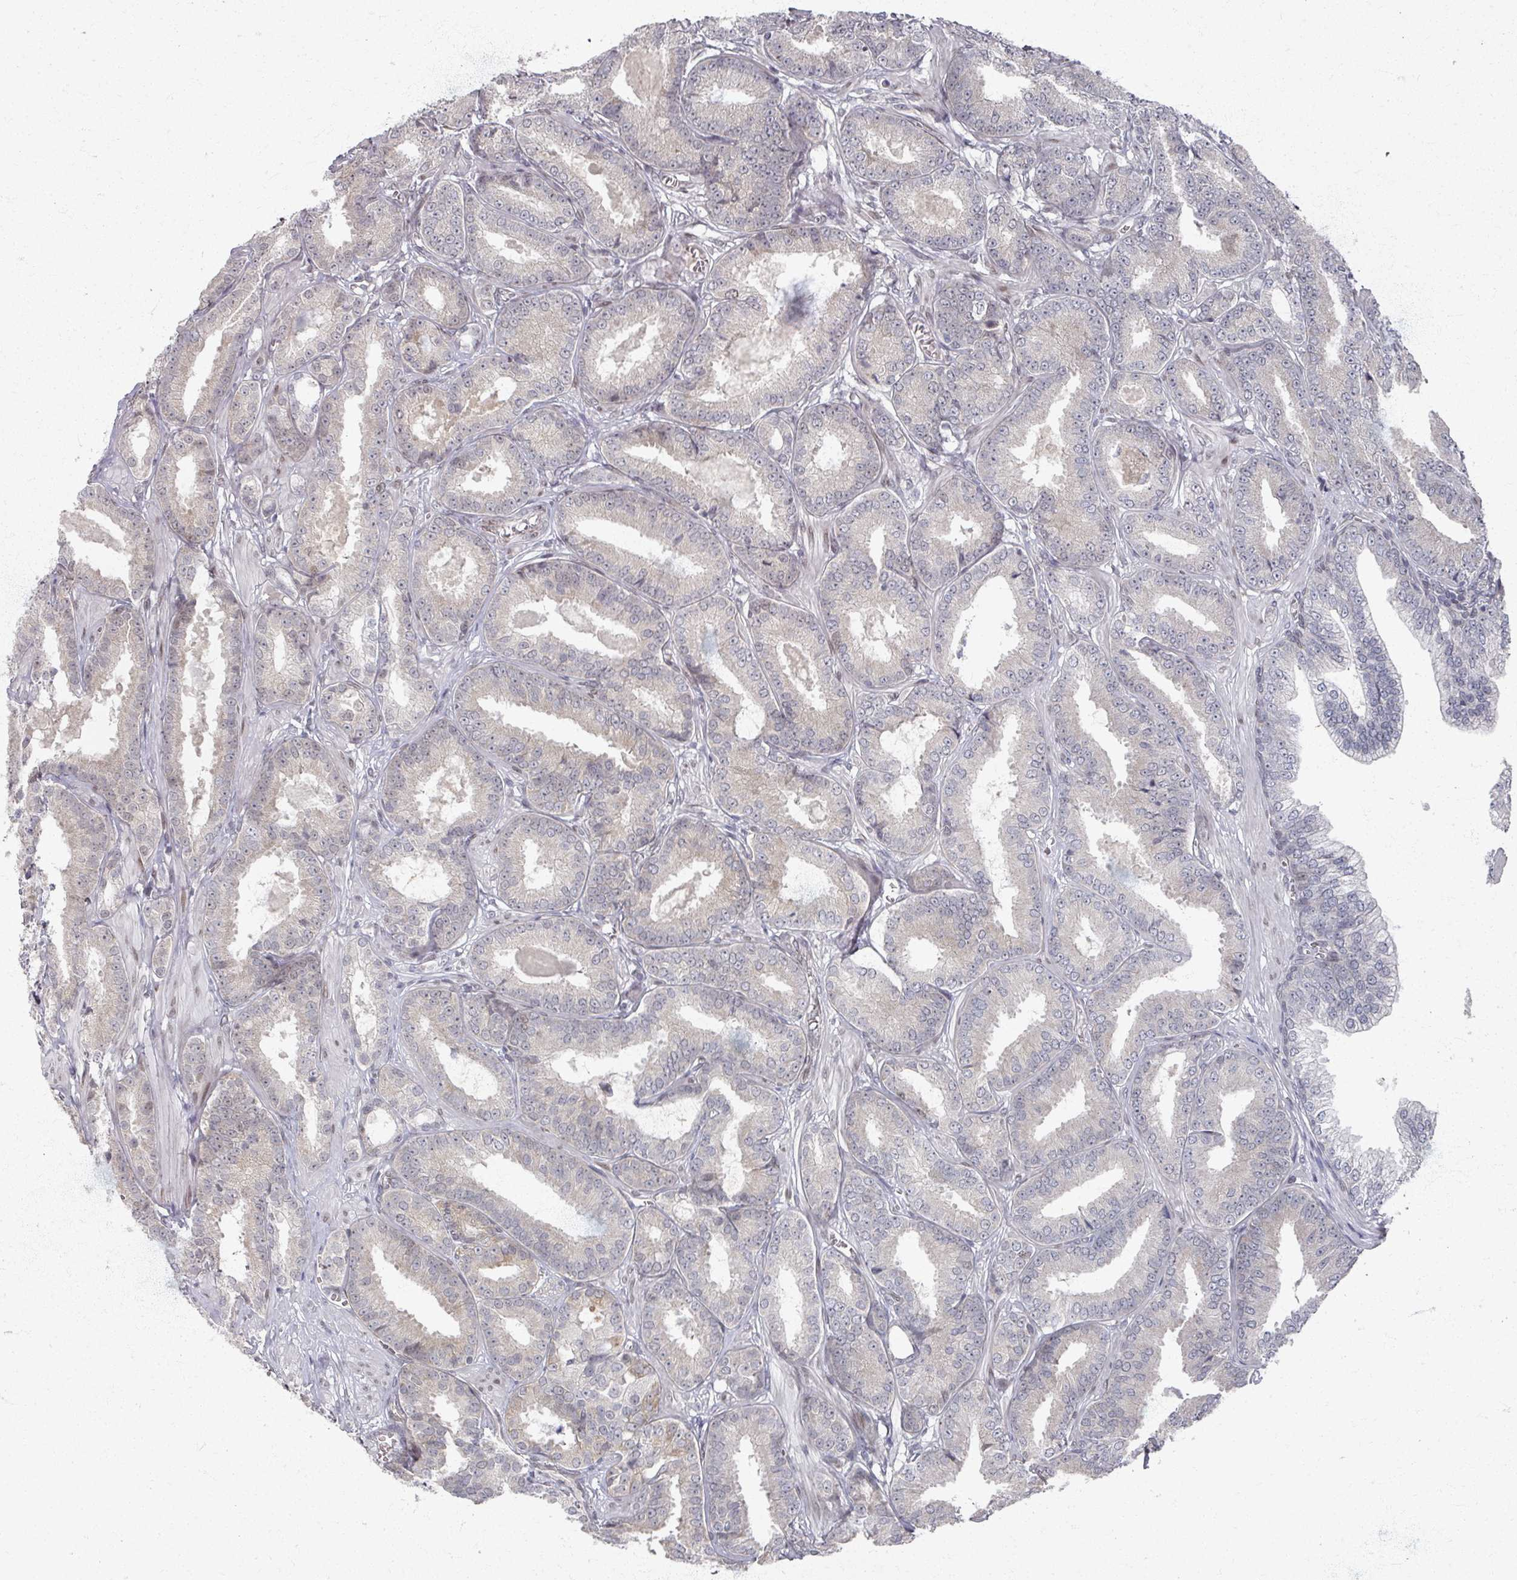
{"staining": {"intensity": "negative", "quantity": "none", "location": "none"}, "tissue": "prostate cancer", "cell_type": "Tumor cells", "image_type": "cancer", "snomed": [{"axis": "morphology", "description": "Adenocarcinoma, High grade"}, {"axis": "topography", "description": "Prostate"}], "caption": "Image shows no significant protein staining in tumor cells of prostate high-grade adenocarcinoma. (Stains: DAB IHC with hematoxylin counter stain, Microscopy: brightfield microscopy at high magnification).", "gene": "PSKH1", "patient": {"sex": "male", "age": 71}}